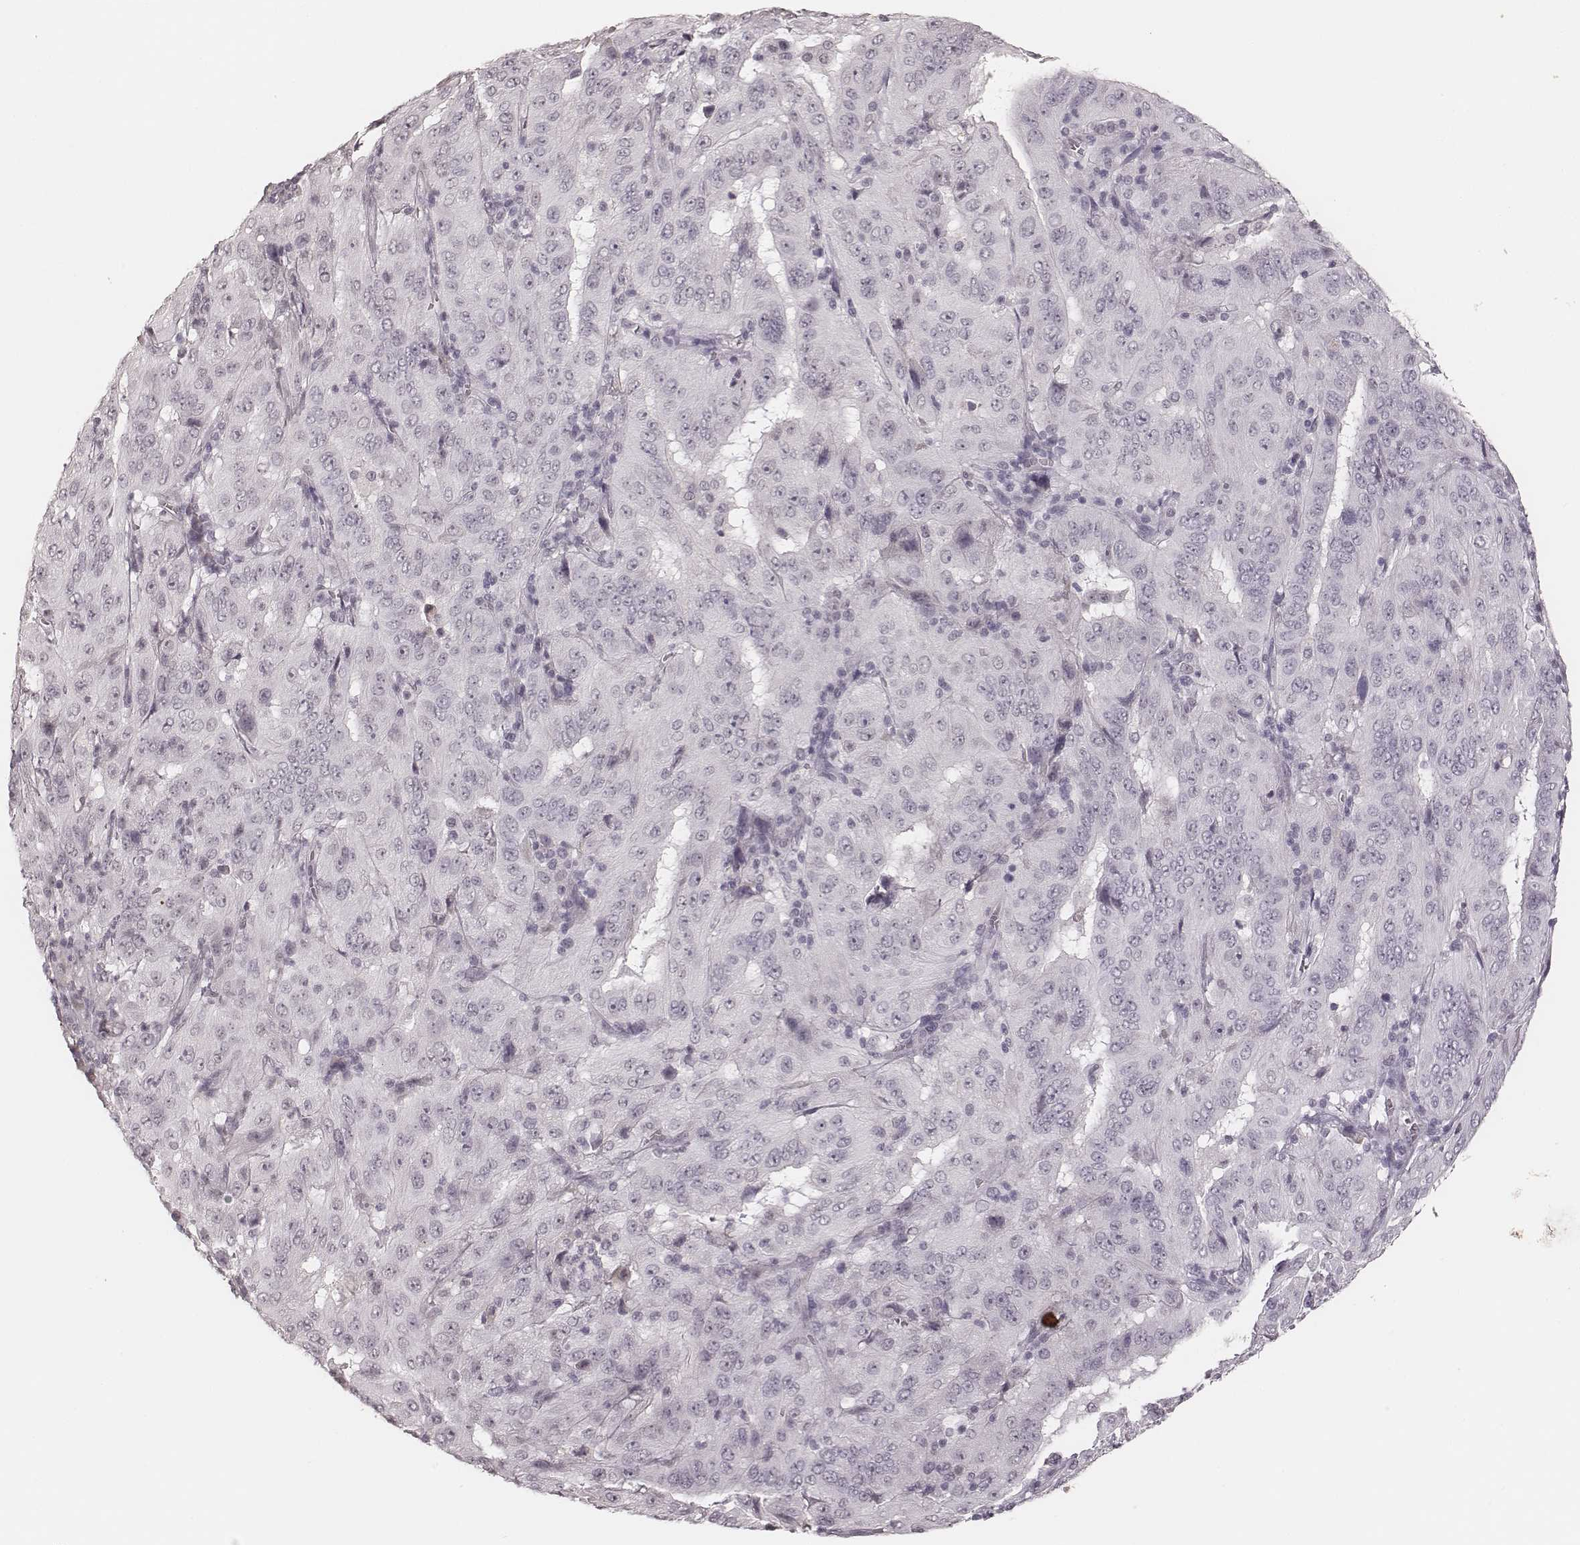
{"staining": {"intensity": "negative", "quantity": "none", "location": "none"}, "tissue": "pancreatic cancer", "cell_type": "Tumor cells", "image_type": "cancer", "snomed": [{"axis": "morphology", "description": "Adenocarcinoma, NOS"}, {"axis": "topography", "description": "Pancreas"}], "caption": "Tumor cells show no significant expression in pancreatic adenocarcinoma.", "gene": "MSX1", "patient": {"sex": "male", "age": 63}}